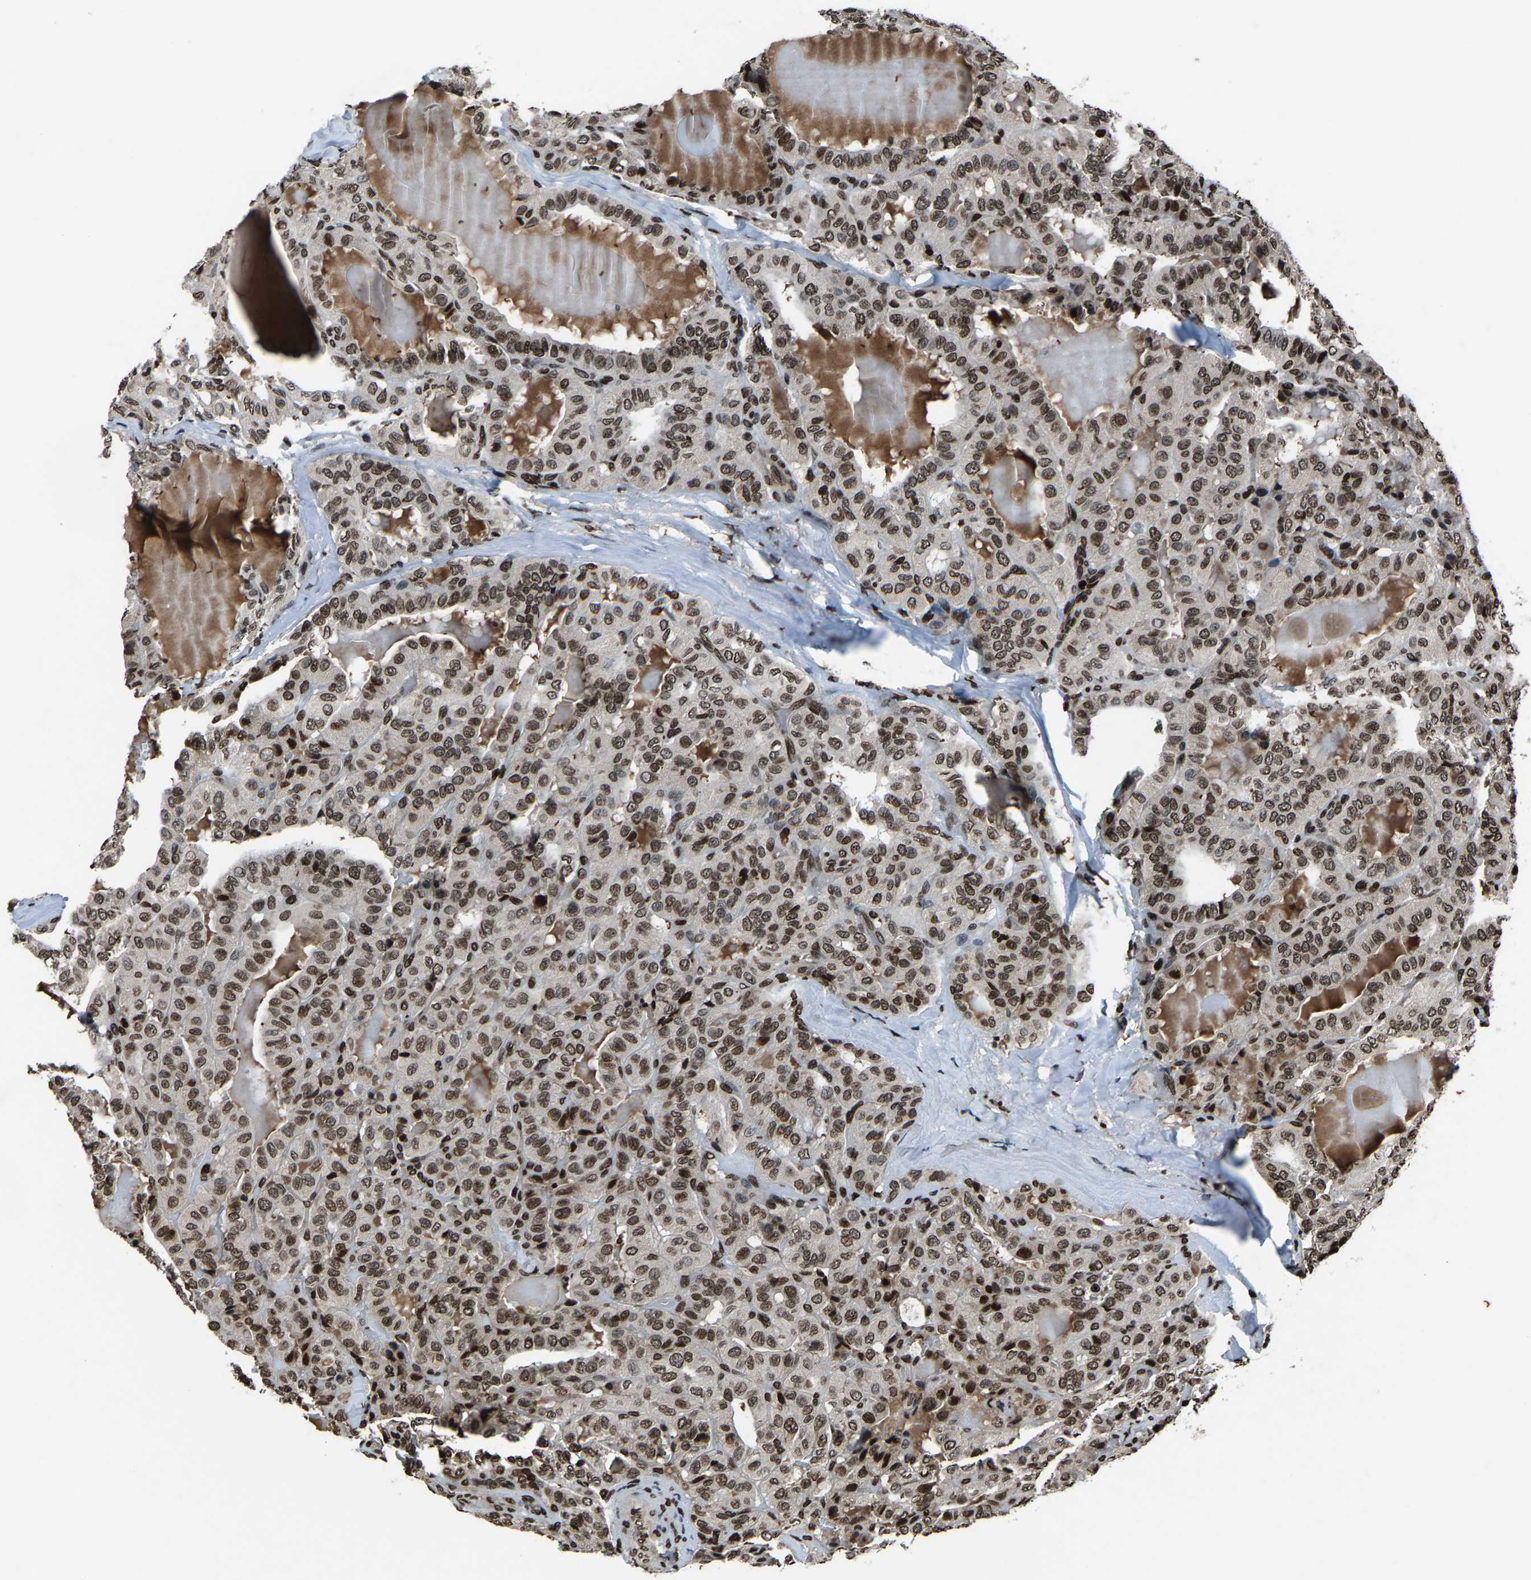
{"staining": {"intensity": "moderate", "quantity": ">75%", "location": "nuclear"}, "tissue": "thyroid cancer", "cell_type": "Tumor cells", "image_type": "cancer", "snomed": [{"axis": "morphology", "description": "Papillary adenocarcinoma, NOS"}, {"axis": "topography", "description": "Thyroid gland"}], "caption": "The photomicrograph exhibits a brown stain indicating the presence of a protein in the nuclear of tumor cells in papillary adenocarcinoma (thyroid). (IHC, brightfield microscopy, high magnification).", "gene": "H4C1", "patient": {"sex": "male", "age": 77}}